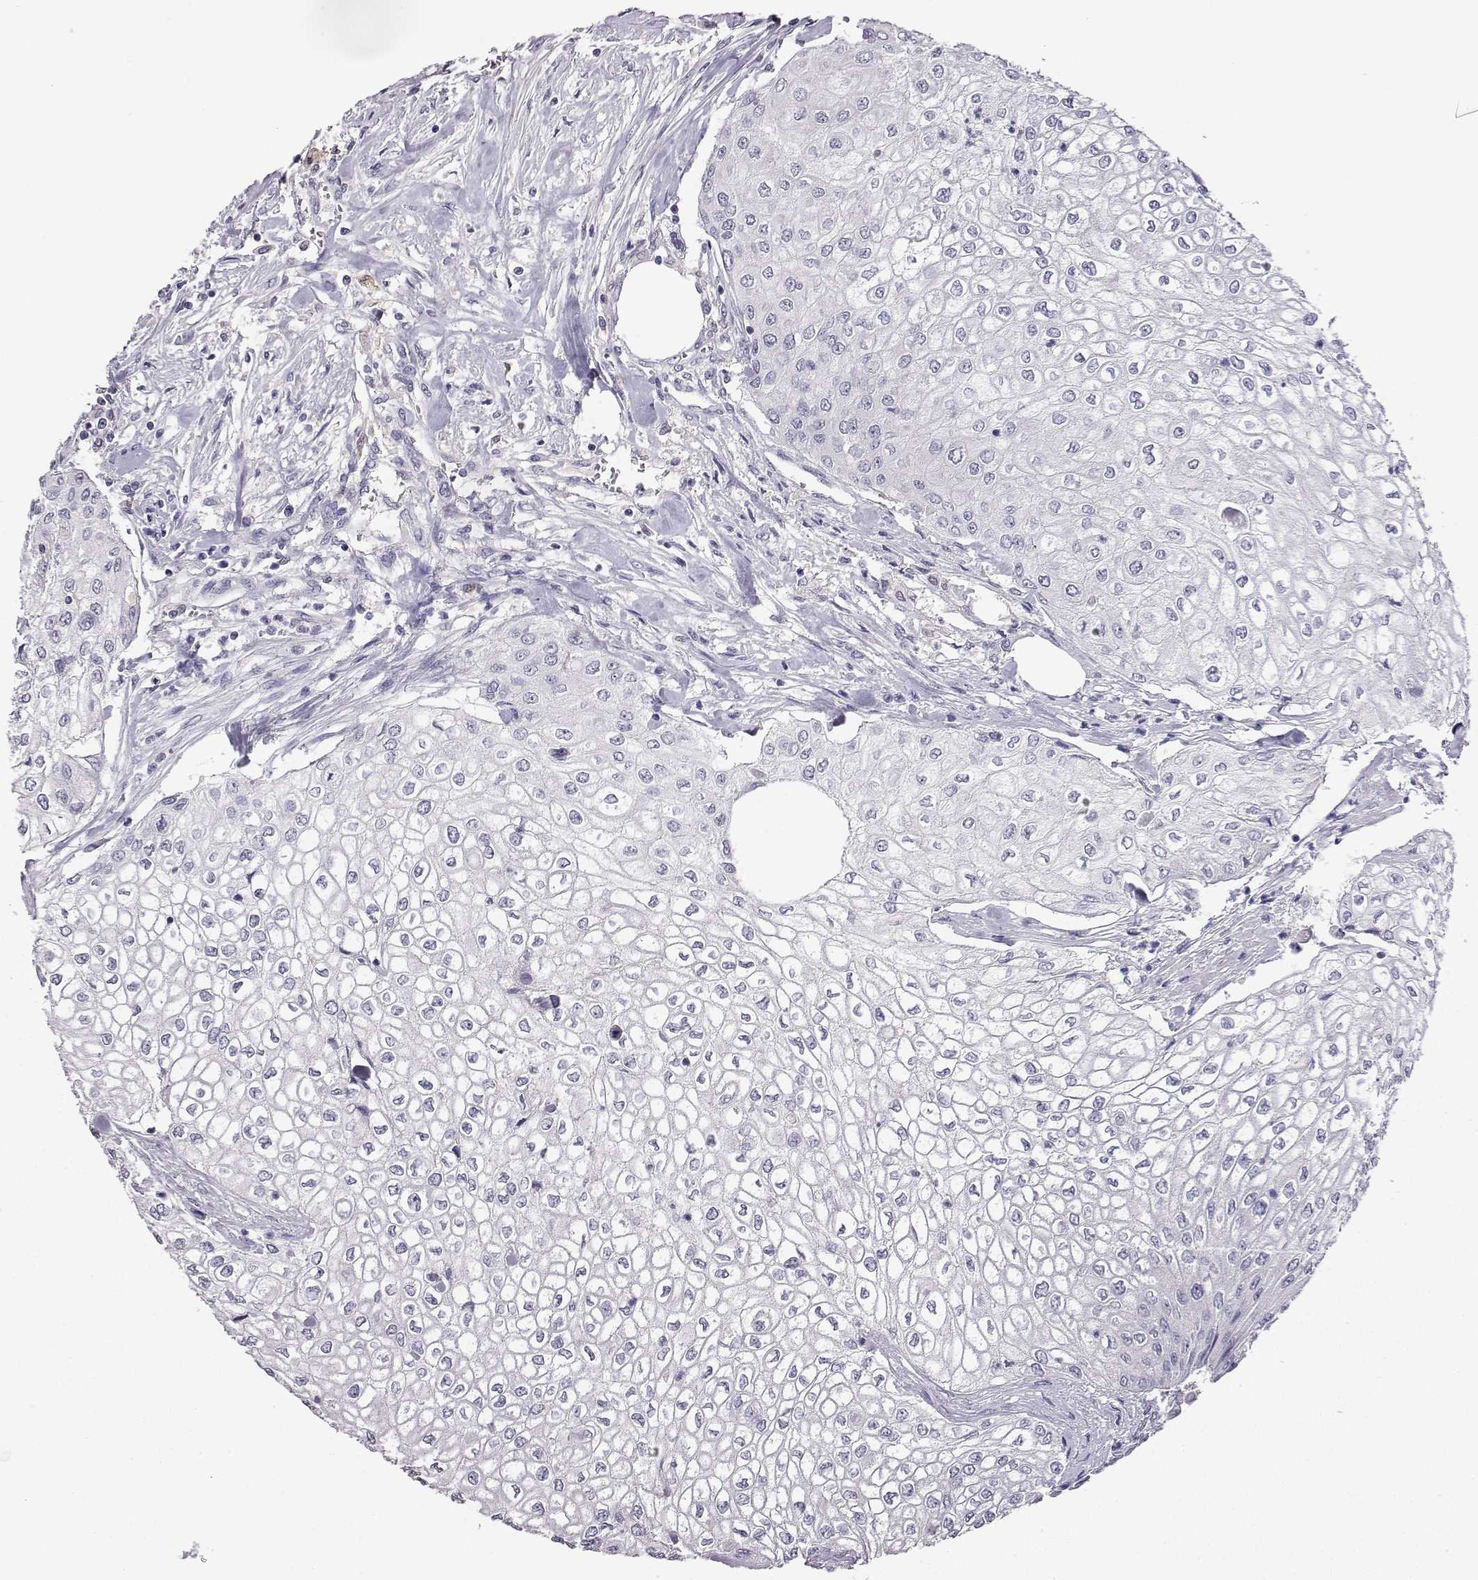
{"staining": {"intensity": "negative", "quantity": "none", "location": "none"}, "tissue": "urothelial cancer", "cell_type": "Tumor cells", "image_type": "cancer", "snomed": [{"axis": "morphology", "description": "Urothelial carcinoma, High grade"}, {"axis": "topography", "description": "Urinary bladder"}], "caption": "Photomicrograph shows no protein positivity in tumor cells of urothelial carcinoma (high-grade) tissue.", "gene": "AKR1B1", "patient": {"sex": "male", "age": 62}}